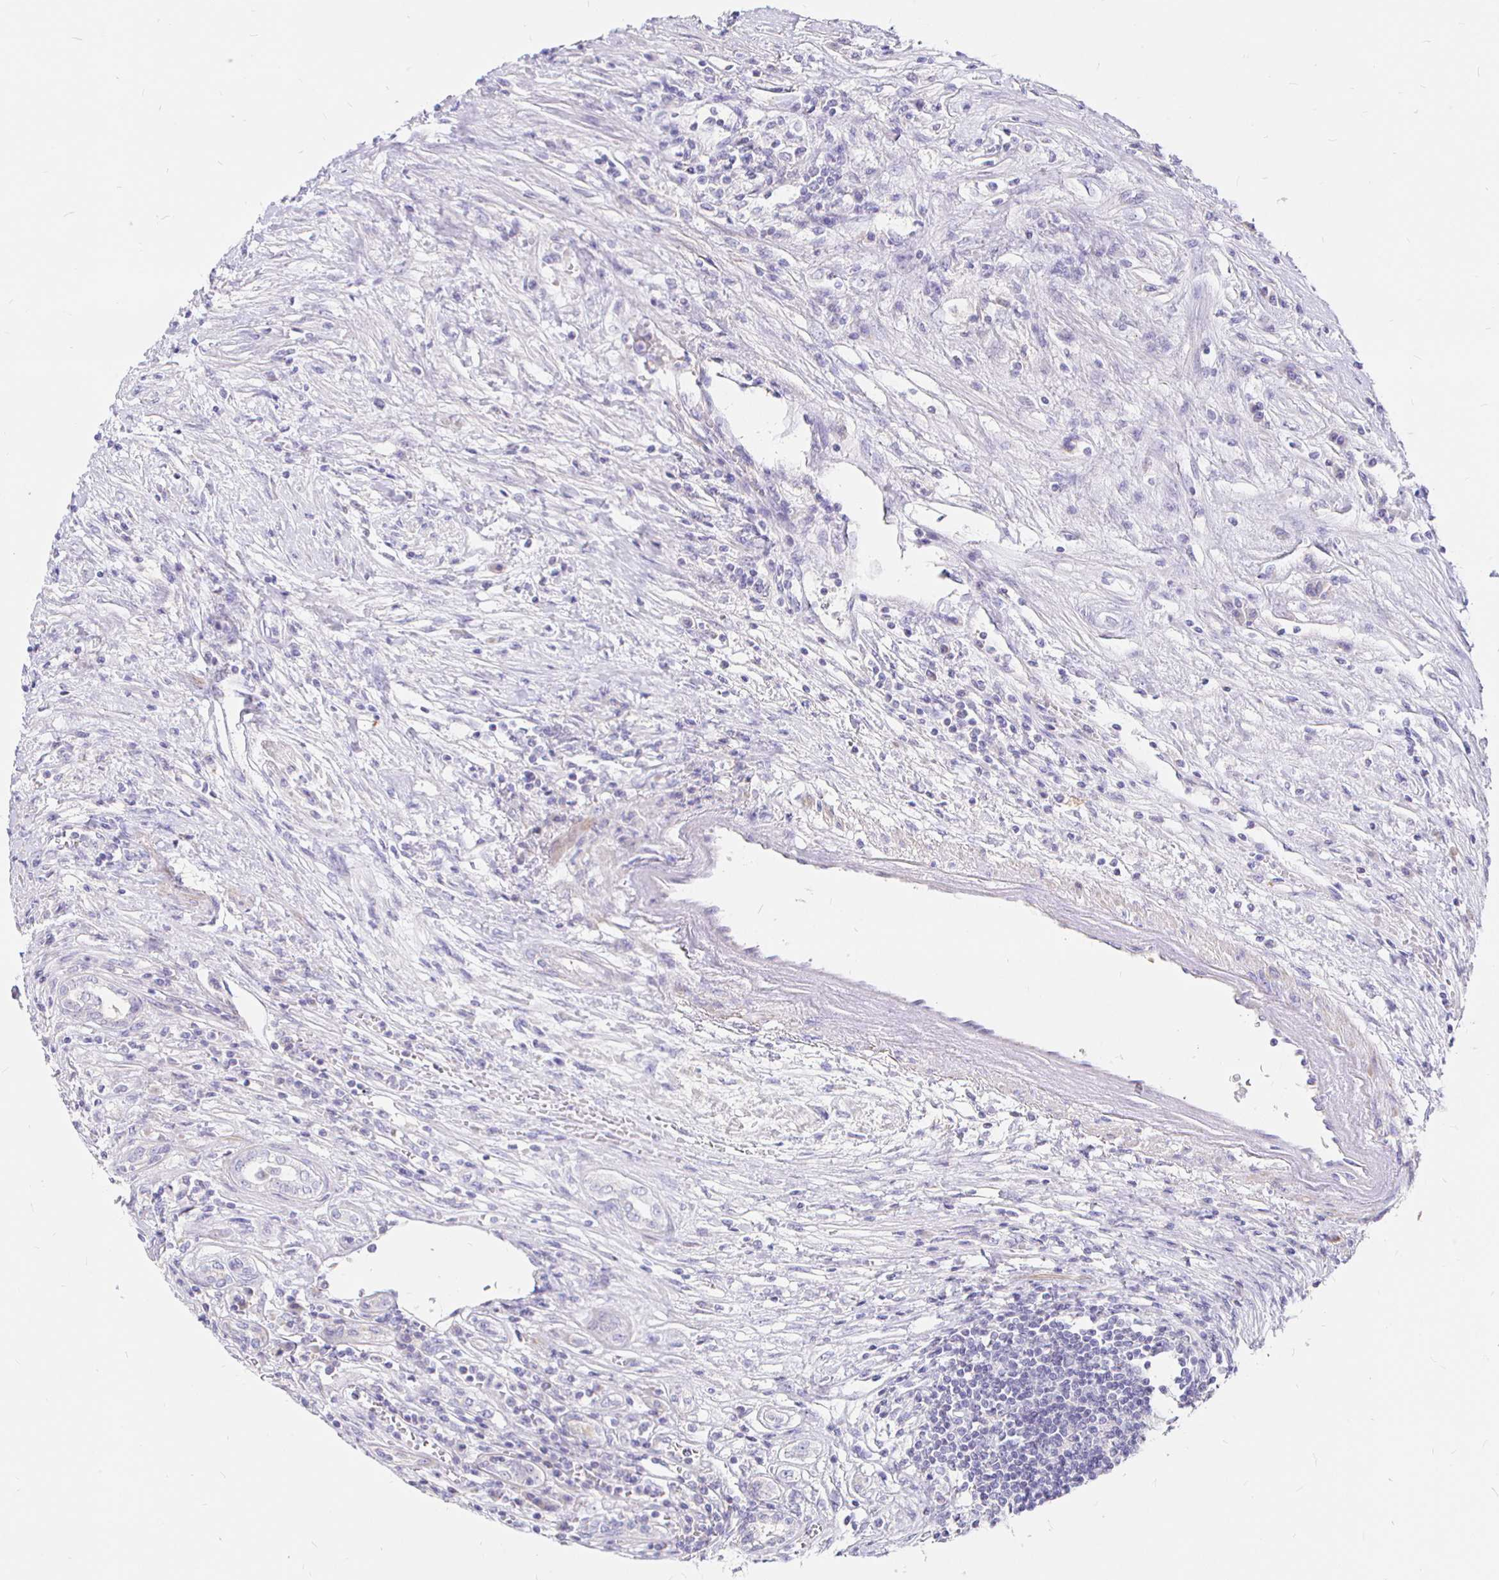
{"staining": {"intensity": "negative", "quantity": "none", "location": "none"}, "tissue": "renal cancer", "cell_type": "Tumor cells", "image_type": "cancer", "snomed": [{"axis": "morphology", "description": "Adenocarcinoma, NOS"}, {"axis": "topography", "description": "Kidney"}], "caption": "This is a image of IHC staining of renal adenocarcinoma, which shows no staining in tumor cells. The staining was performed using DAB to visualize the protein expression in brown, while the nuclei were stained in blue with hematoxylin (Magnification: 20x).", "gene": "NECAB1", "patient": {"sex": "female", "age": 67}}